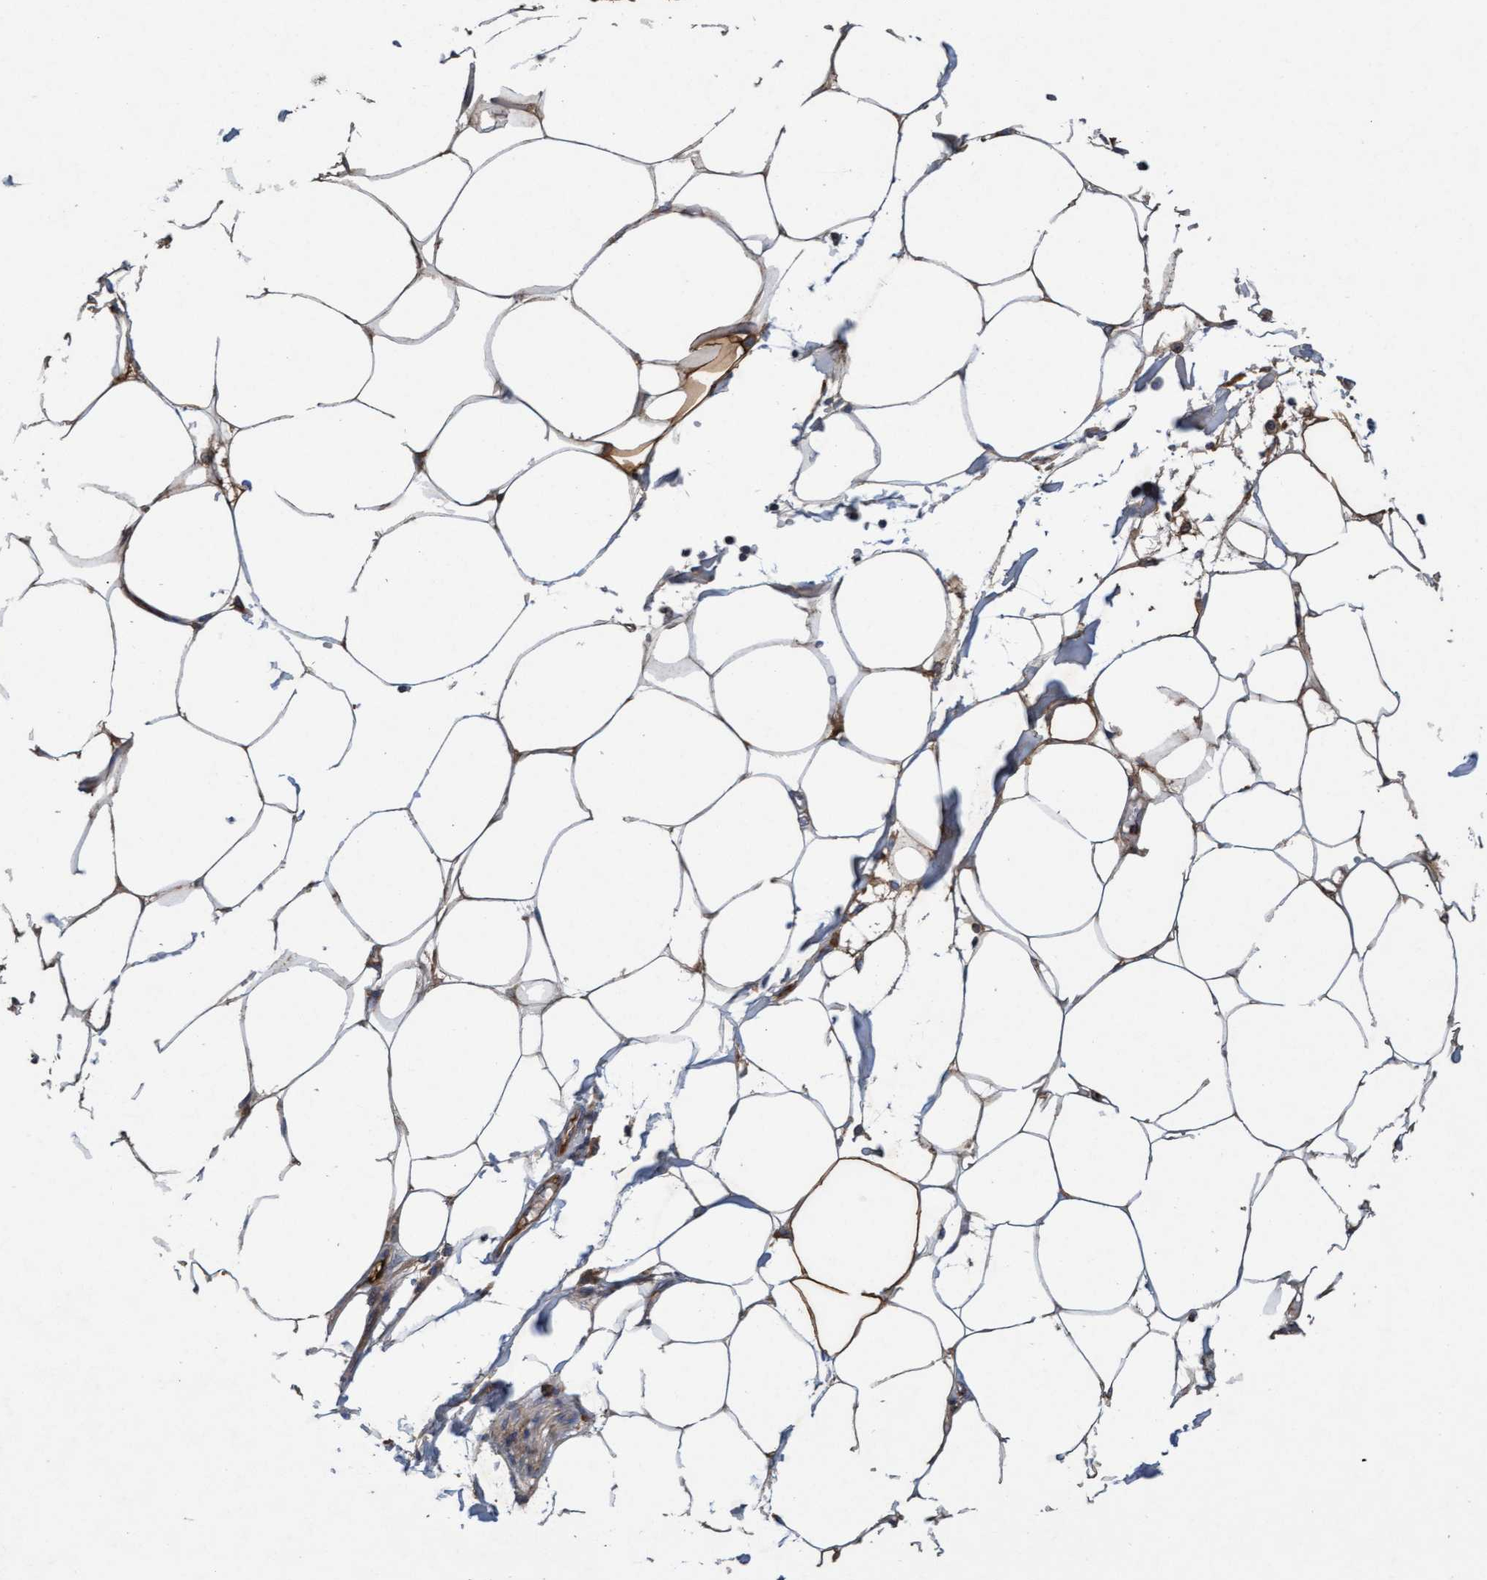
{"staining": {"intensity": "moderate", "quantity": ">75%", "location": "cytoplasmic/membranous"}, "tissue": "adipose tissue", "cell_type": "Adipocytes", "image_type": "normal", "snomed": [{"axis": "morphology", "description": "Normal tissue, NOS"}, {"axis": "morphology", "description": "Adenocarcinoma, NOS"}, {"axis": "topography", "description": "Colon"}, {"axis": "topography", "description": "Peripheral nerve tissue"}], "caption": "Approximately >75% of adipocytes in unremarkable human adipose tissue display moderate cytoplasmic/membranous protein staining as visualized by brown immunohistochemical staining.", "gene": "DDHD2", "patient": {"sex": "male", "age": 14}}